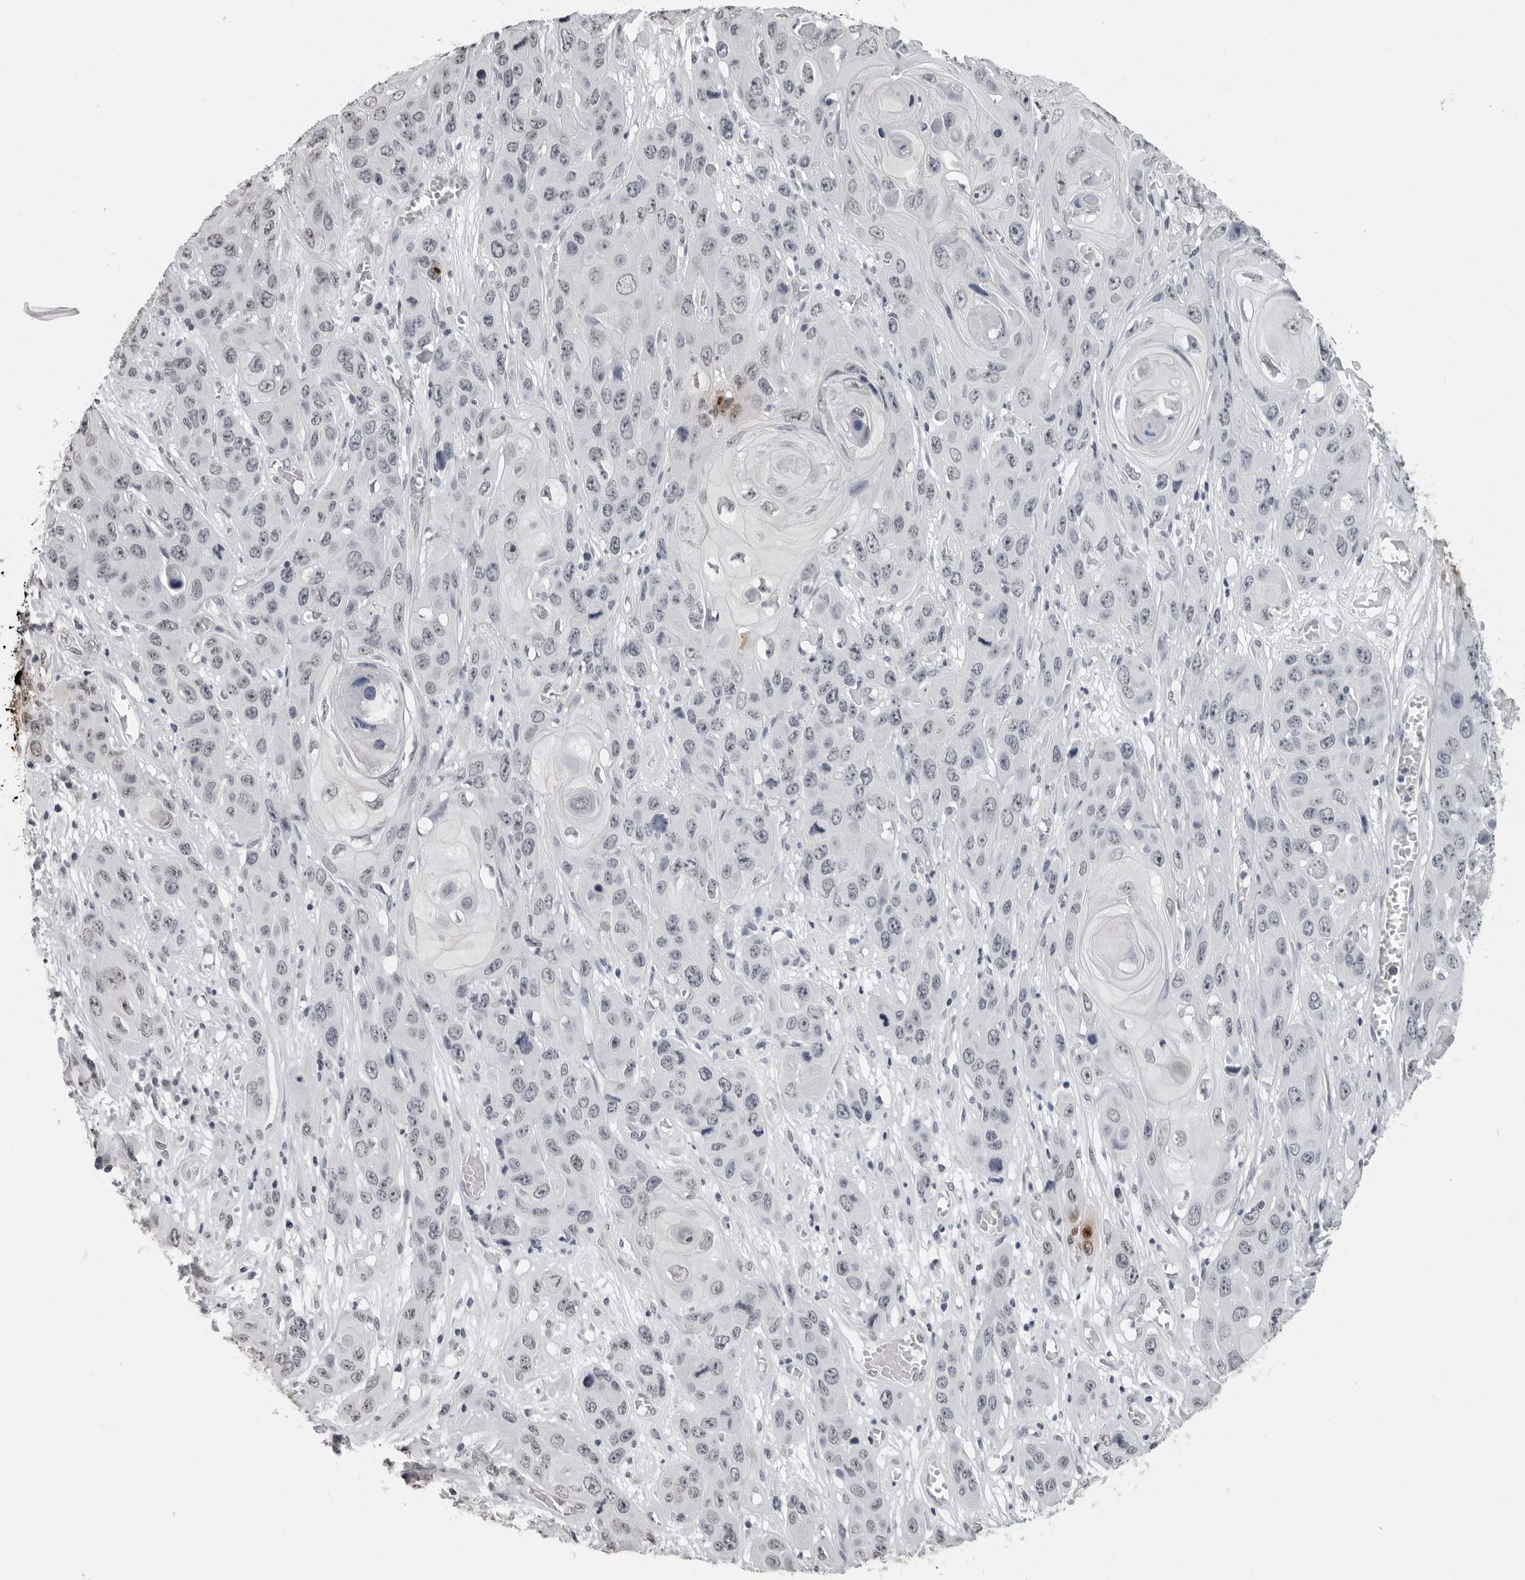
{"staining": {"intensity": "negative", "quantity": "none", "location": "none"}, "tissue": "skin cancer", "cell_type": "Tumor cells", "image_type": "cancer", "snomed": [{"axis": "morphology", "description": "Squamous cell carcinoma, NOS"}, {"axis": "topography", "description": "Skin"}], "caption": "Immunohistochemical staining of skin cancer demonstrates no significant staining in tumor cells.", "gene": "HEPACAM", "patient": {"sex": "male", "age": 55}}